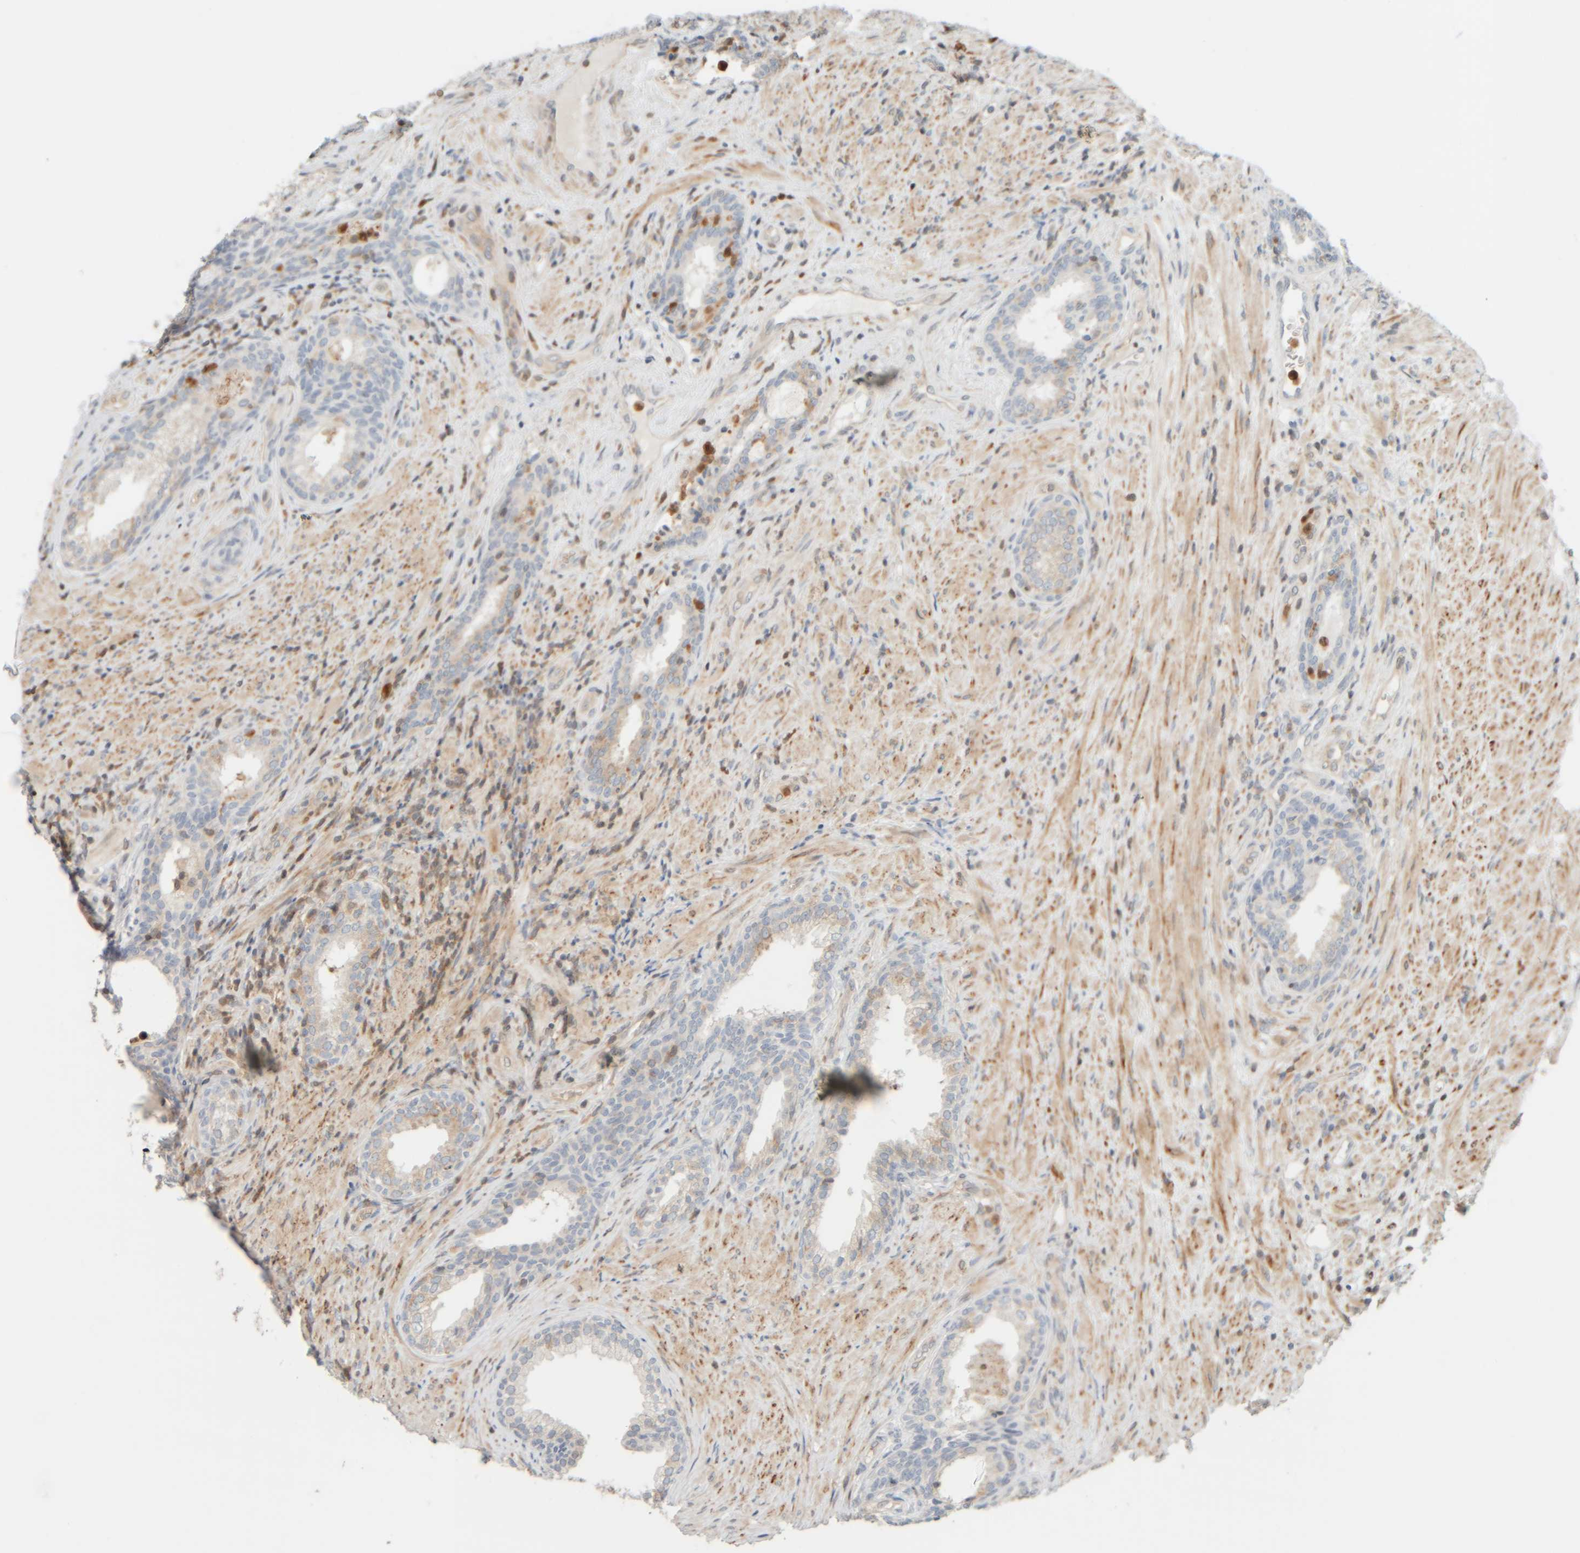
{"staining": {"intensity": "moderate", "quantity": "25%-75%", "location": "cytoplasmic/membranous"}, "tissue": "prostate", "cell_type": "Glandular cells", "image_type": "normal", "snomed": [{"axis": "morphology", "description": "Normal tissue, NOS"}, {"axis": "topography", "description": "Prostate"}], "caption": "IHC of unremarkable human prostate shows medium levels of moderate cytoplasmic/membranous expression in about 25%-75% of glandular cells.", "gene": "AARSD1", "patient": {"sex": "male", "age": 76}}